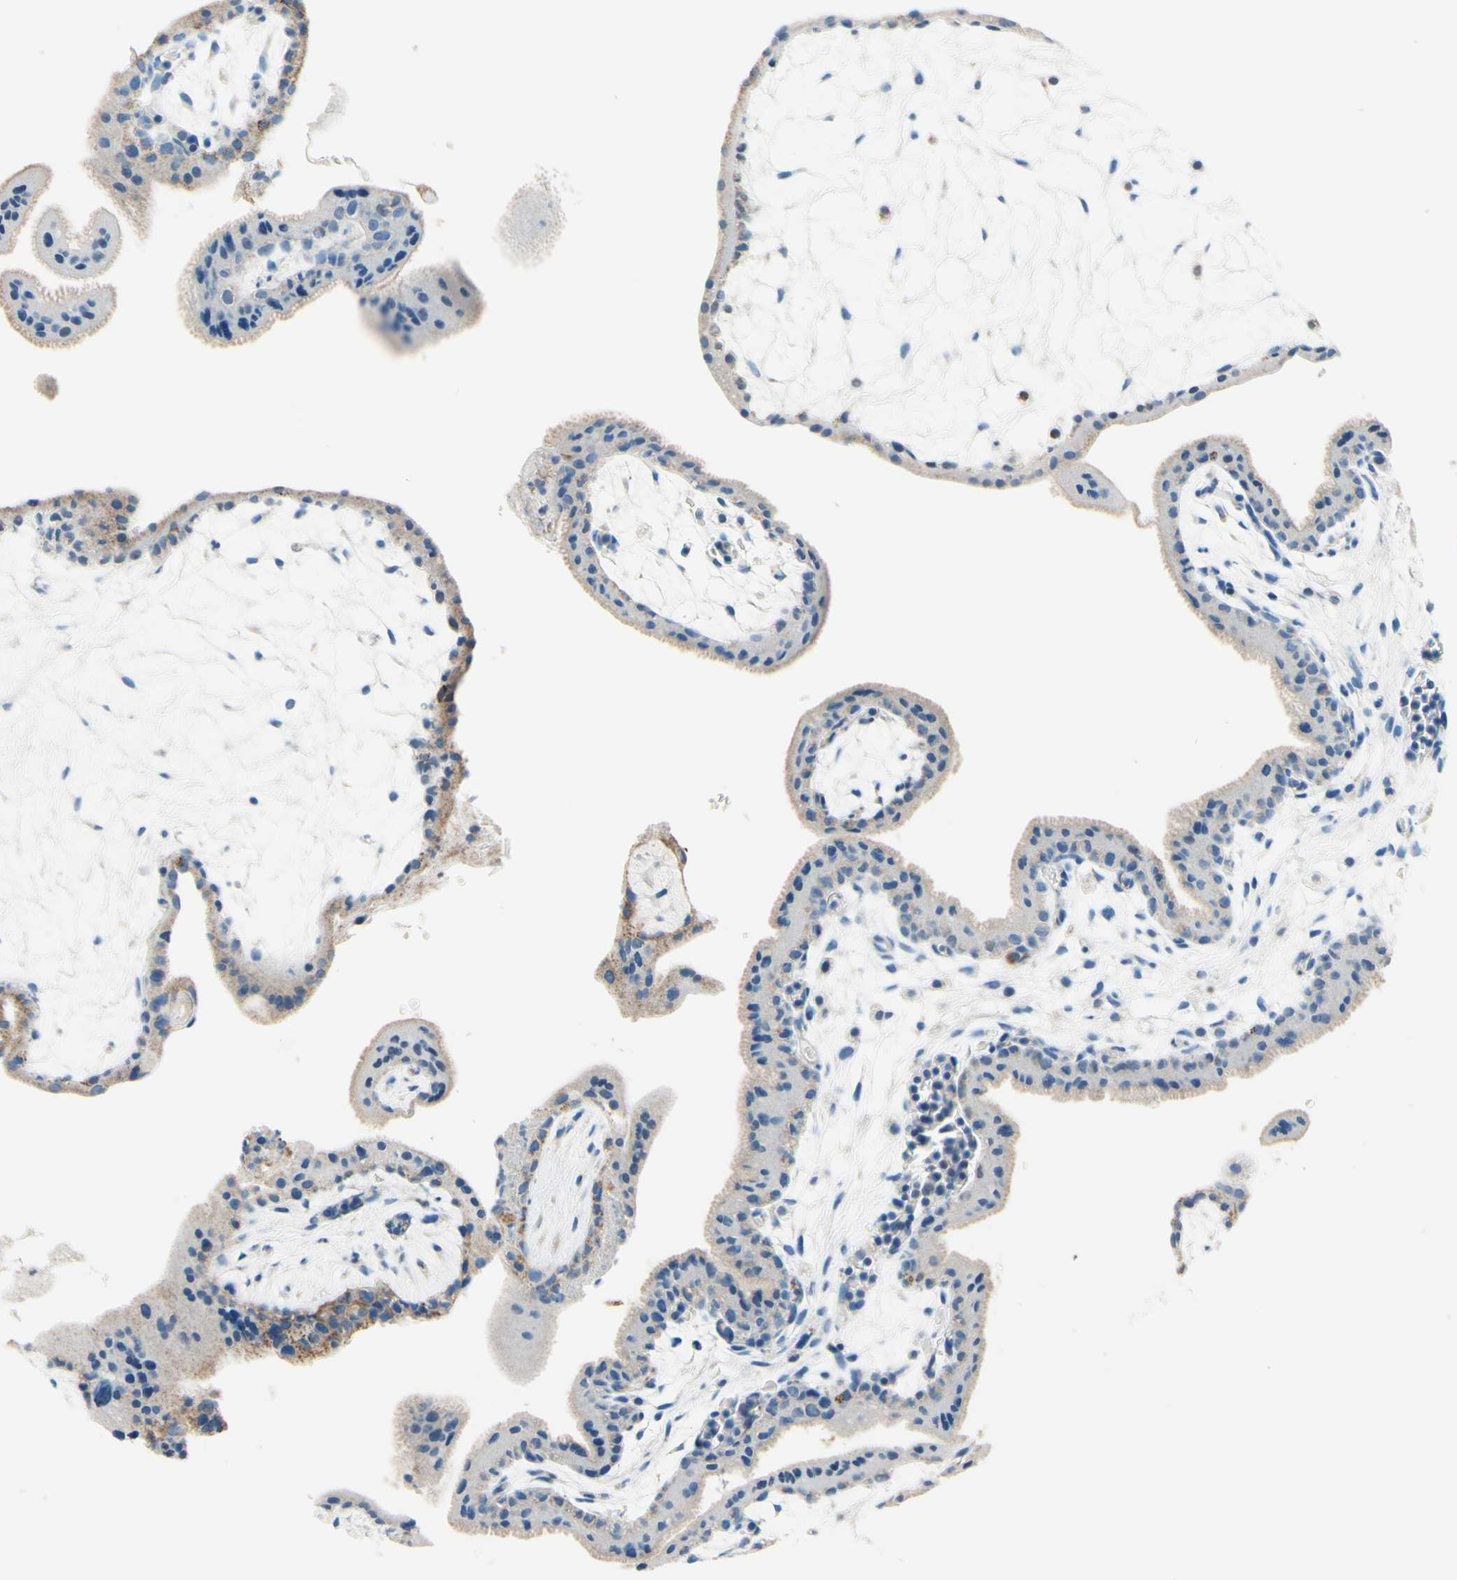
{"staining": {"intensity": "weak", "quantity": "25%-75%", "location": "nuclear"}, "tissue": "placenta", "cell_type": "Trophoblastic cells", "image_type": "normal", "snomed": [{"axis": "morphology", "description": "Normal tissue, NOS"}, {"axis": "topography", "description": "Placenta"}], "caption": "Weak nuclear protein positivity is appreciated in approximately 25%-75% of trophoblastic cells in placenta.", "gene": "CBX7", "patient": {"sex": "female", "age": 35}}